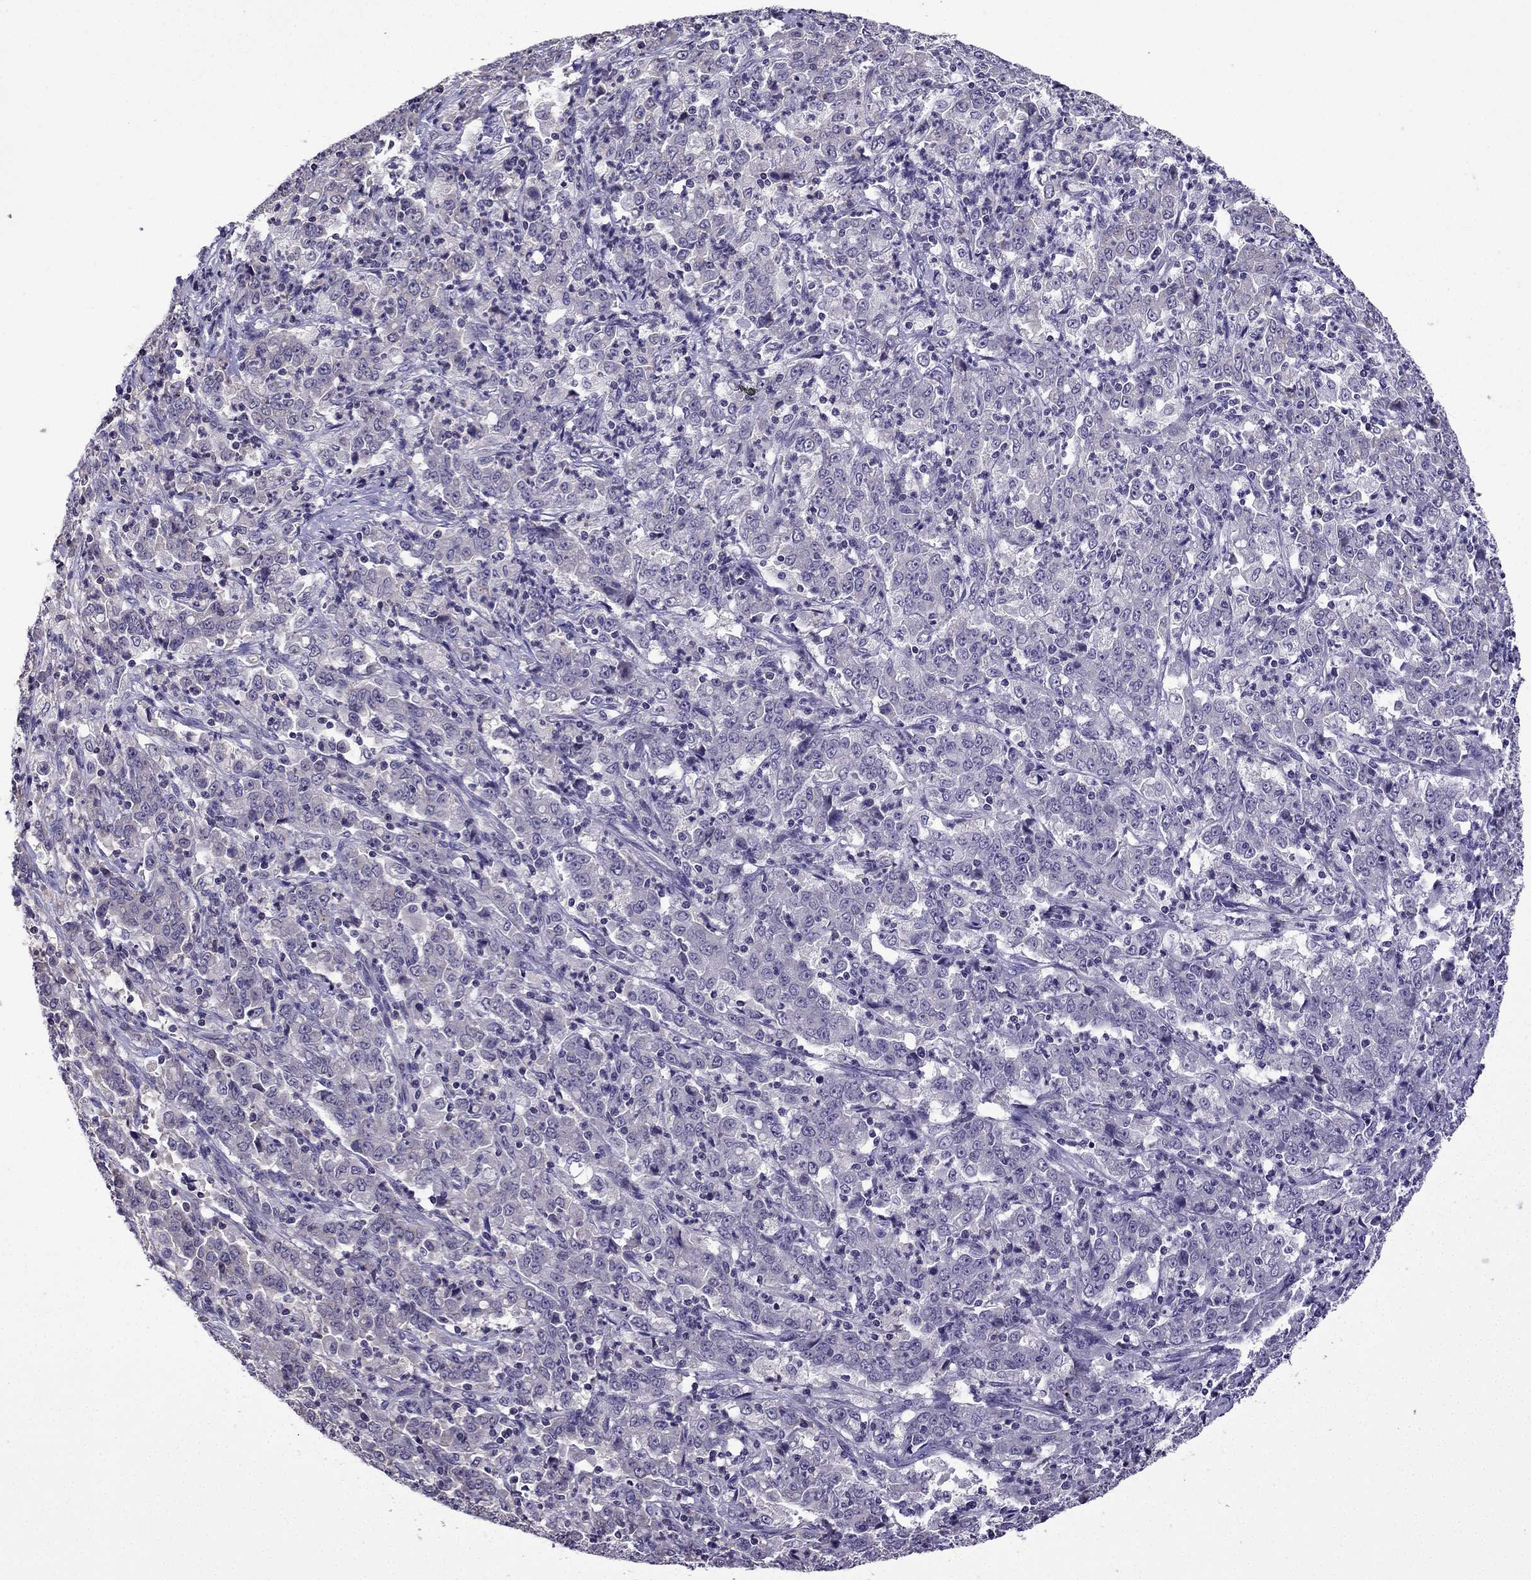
{"staining": {"intensity": "negative", "quantity": "none", "location": "none"}, "tissue": "stomach cancer", "cell_type": "Tumor cells", "image_type": "cancer", "snomed": [{"axis": "morphology", "description": "Adenocarcinoma, NOS"}, {"axis": "topography", "description": "Stomach, lower"}], "caption": "Tumor cells are negative for brown protein staining in stomach adenocarcinoma. The staining was performed using DAB to visualize the protein expression in brown, while the nuclei were stained in blue with hematoxylin (Magnification: 20x).", "gene": "TTN", "patient": {"sex": "female", "age": 71}}